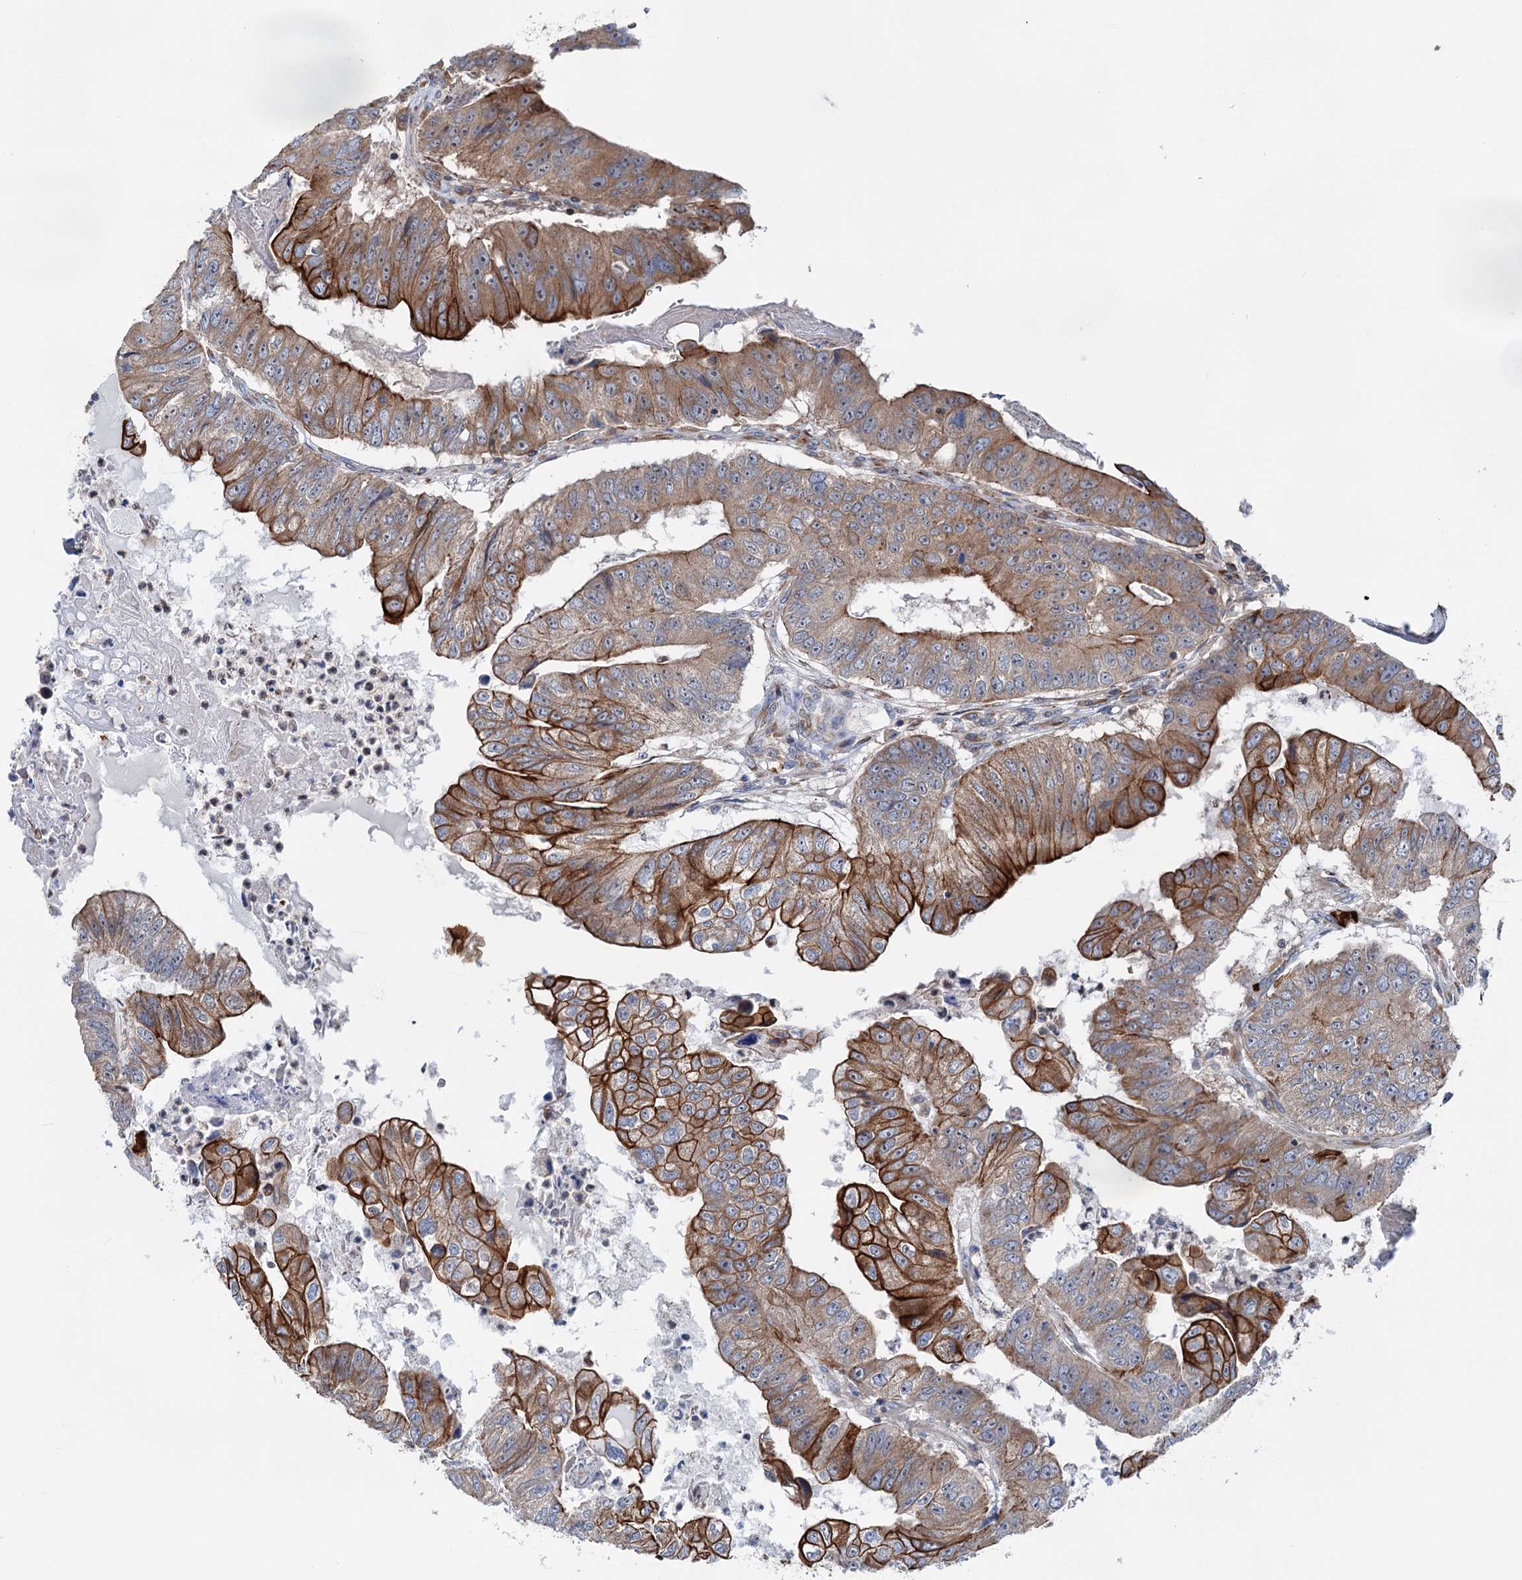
{"staining": {"intensity": "strong", "quantity": "25%-75%", "location": "cytoplasmic/membranous"}, "tissue": "colorectal cancer", "cell_type": "Tumor cells", "image_type": "cancer", "snomed": [{"axis": "morphology", "description": "Adenocarcinoma, NOS"}, {"axis": "topography", "description": "Colon"}], "caption": "IHC (DAB (3,3'-diaminobenzidine)) staining of human colorectal cancer (adenocarcinoma) reveals strong cytoplasmic/membranous protein expression in approximately 25%-75% of tumor cells.", "gene": "EIPR1", "patient": {"sex": "female", "age": 67}}